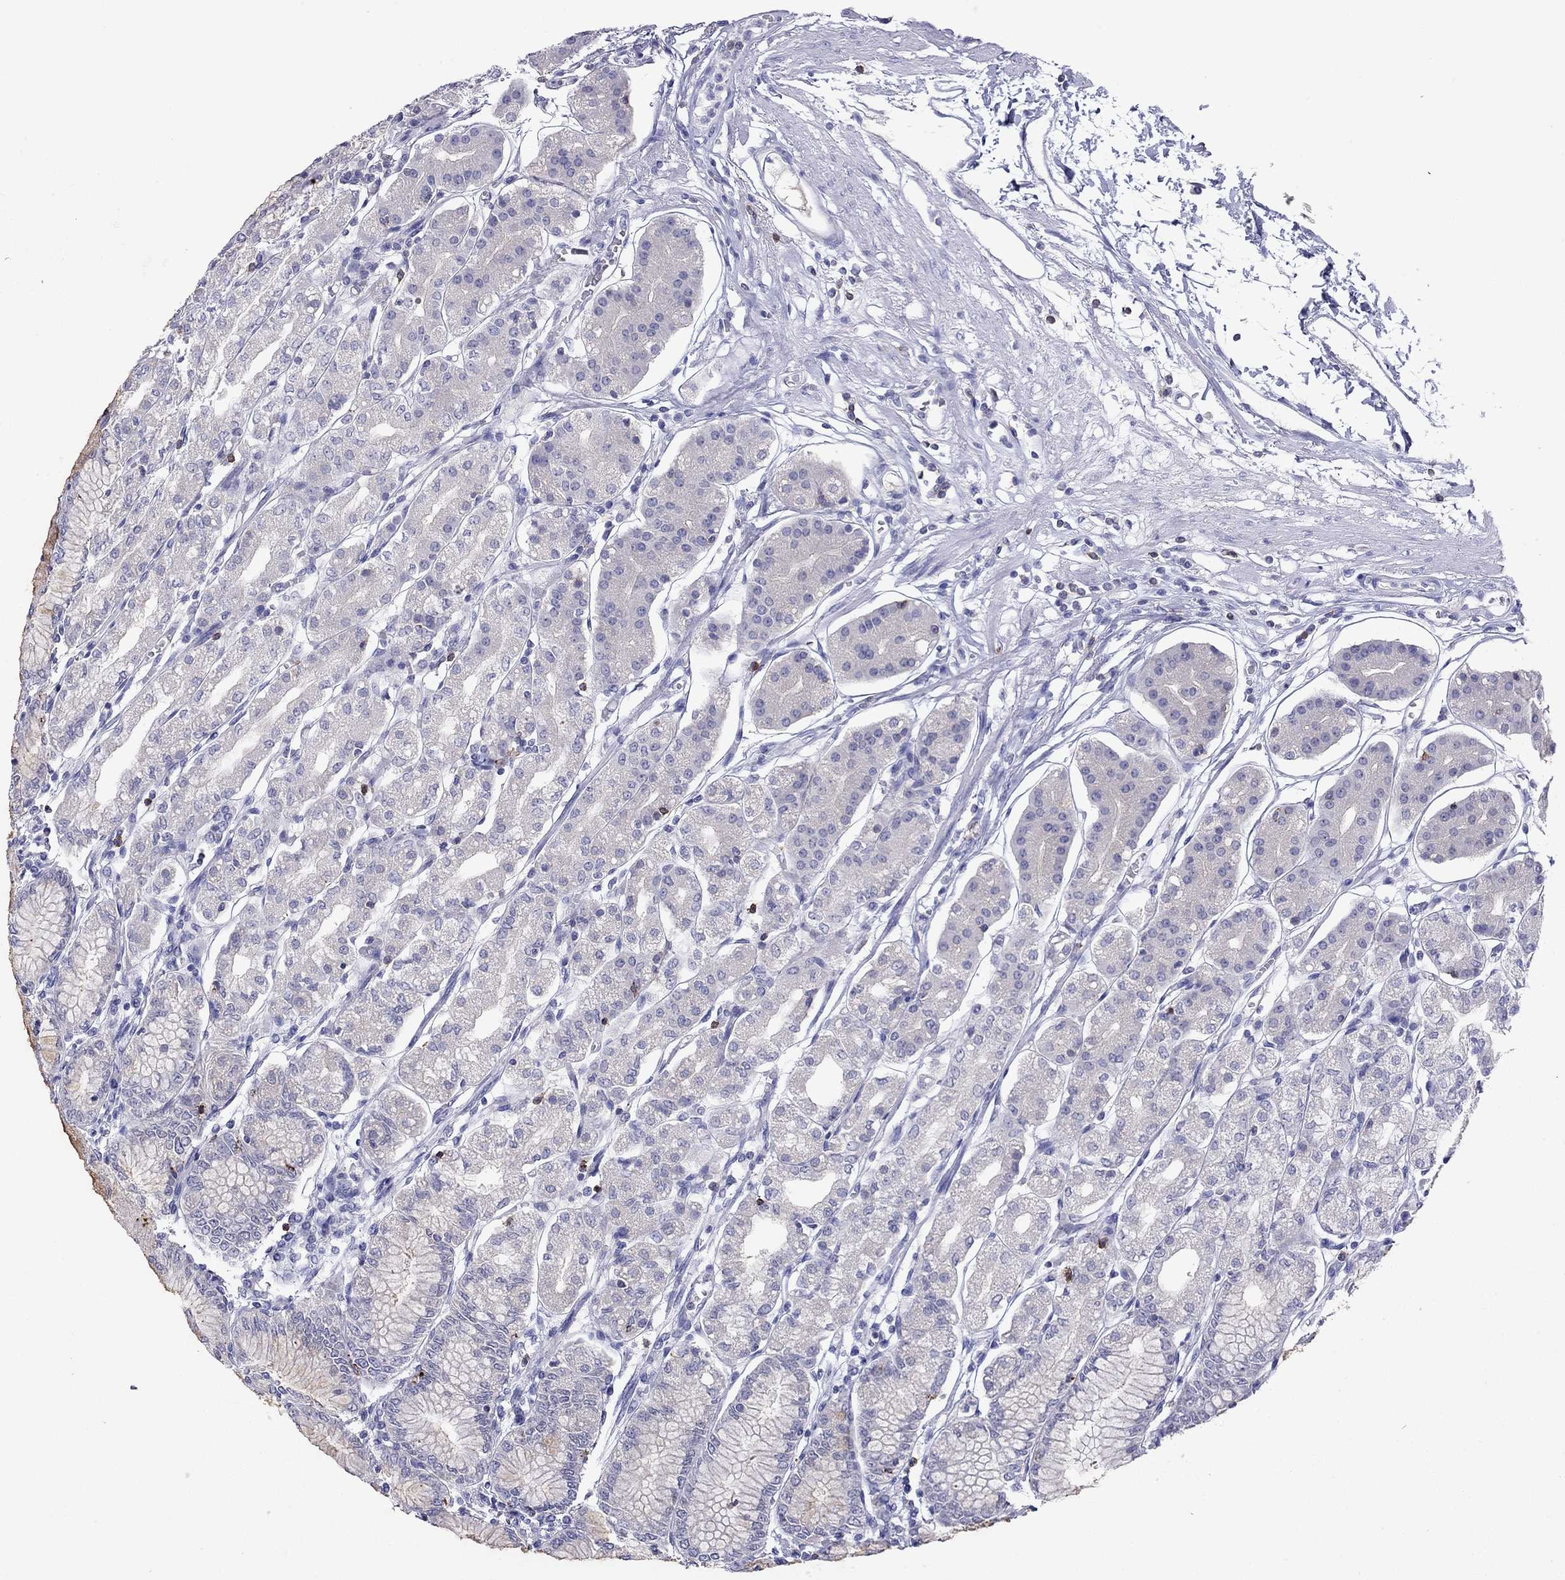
{"staining": {"intensity": "negative", "quantity": "none", "location": "none"}, "tissue": "stomach", "cell_type": "Glandular cells", "image_type": "normal", "snomed": [{"axis": "morphology", "description": "Normal tissue, NOS"}, {"axis": "topography", "description": "Skeletal muscle"}, {"axis": "topography", "description": "Stomach"}], "caption": "A high-resolution photomicrograph shows IHC staining of unremarkable stomach, which demonstrates no significant expression in glandular cells. The staining is performed using DAB brown chromogen with nuclei counter-stained in using hematoxylin.", "gene": "ENSG00000288637", "patient": {"sex": "female", "age": 57}}